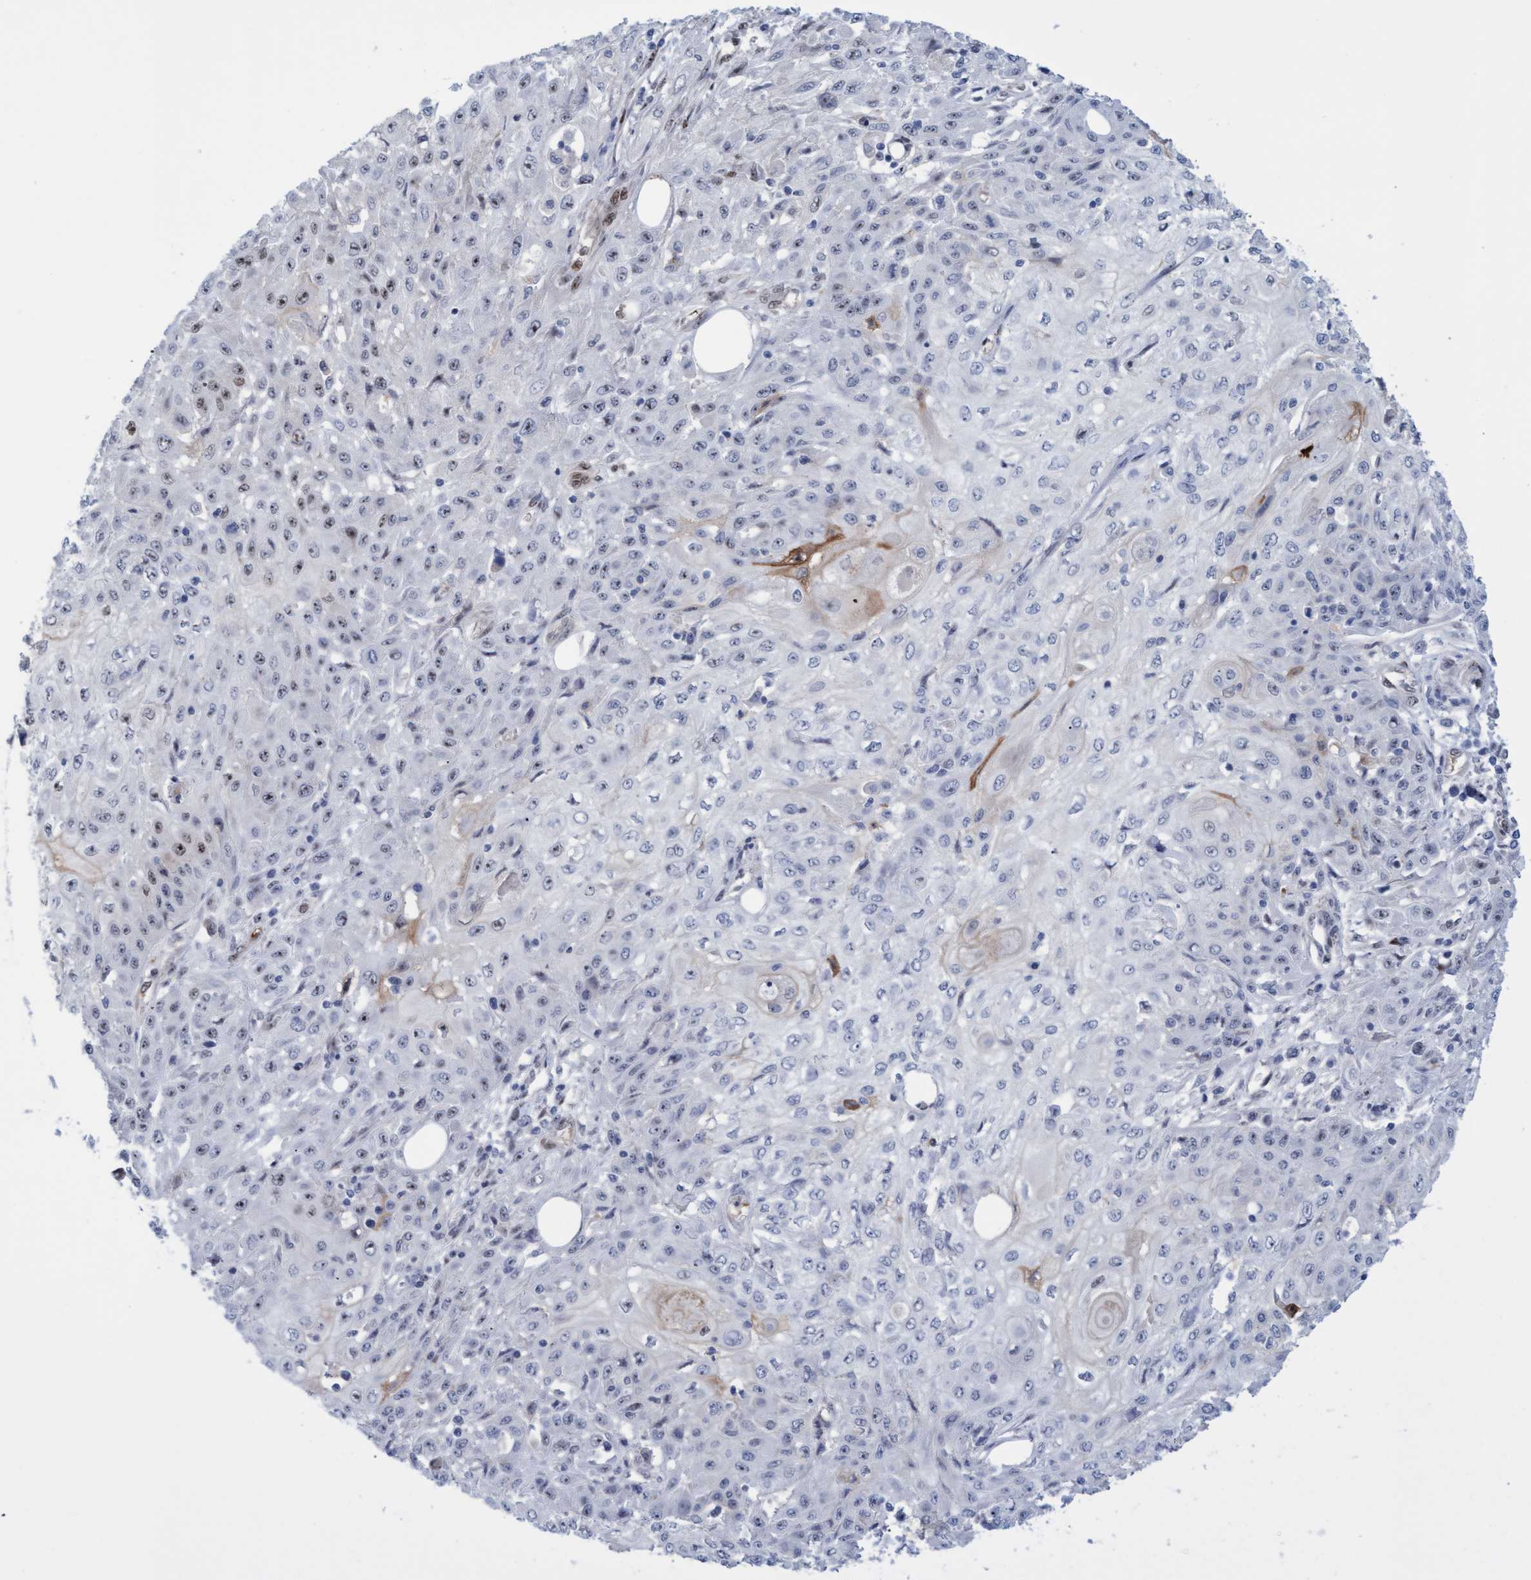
{"staining": {"intensity": "weak", "quantity": "<25%", "location": "nuclear"}, "tissue": "skin cancer", "cell_type": "Tumor cells", "image_type": "cancer", "snomed": [{"axis": "morphology", "description": "Squamous cell carcinoma, NOS"}, {"axis": "morphology", "description": "Squamous cell carcinoma, metastatic, NOS"}, {"axis": "topography", "description": "Skin"}, {"axis": "topography", "description": "Lymph node"}], "caption": "Tumor cells are negative for protein expression in human skin metastatic squamous cell carcinoma.", "gene": "PINX1", "patient": {"sex": "male", "age": 75}}